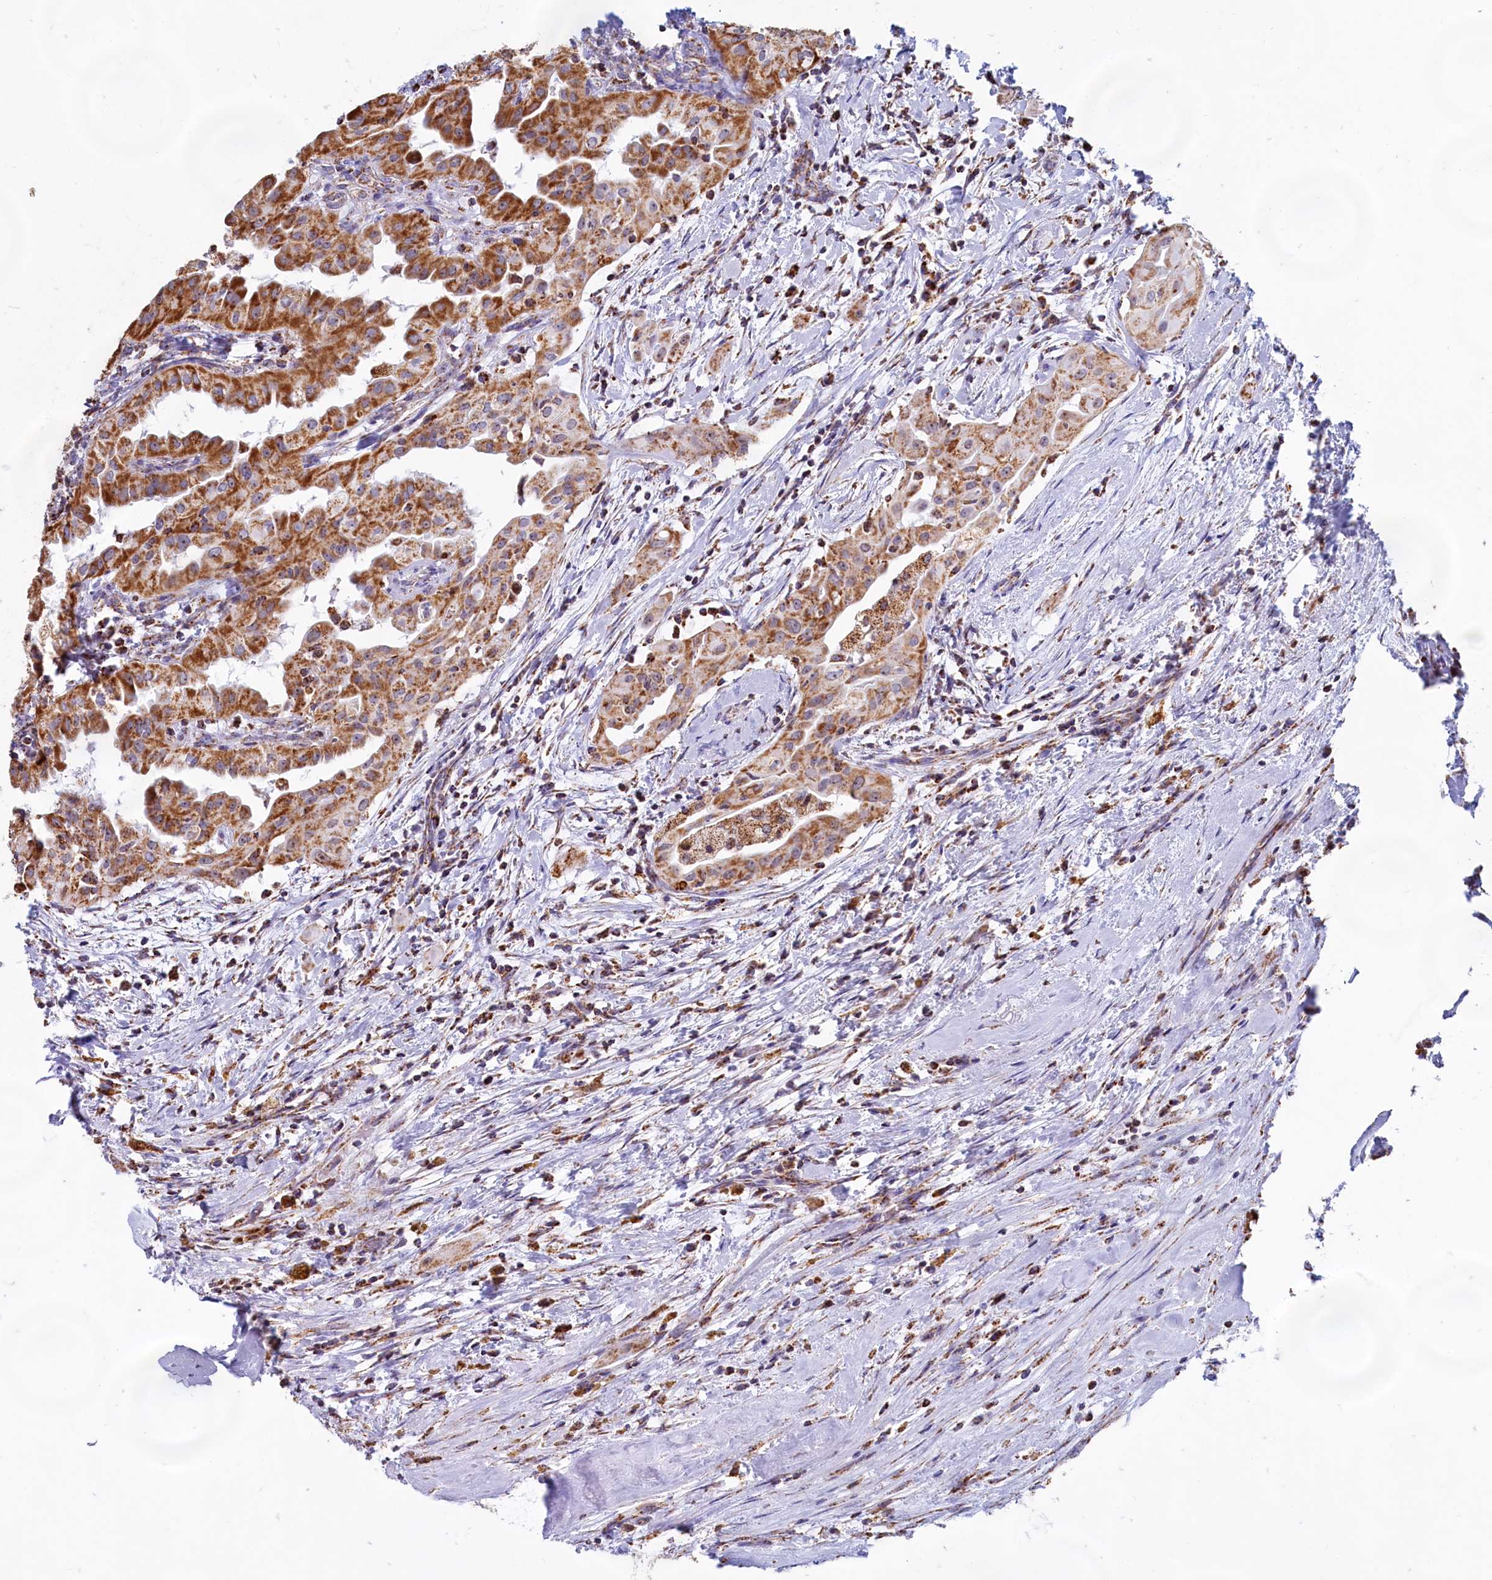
{"staining": {"intensity": "moderate", "quantity": ">75%", "location": "cytoplasmic/membranous"}, "tissue": "thyroid cancer", "cell_type": "Tumor cells", "image_type": "cancer", "snomed": [{"axis": "morphology", "description": "Papillary adenocarcinoma, NOS"}, {"axis": "topography", "description": "Thyroid gland"}], "caption": "Protein expression analysis of thyroid cancer shows moderate cytoplasmic/membranous expression in about >75% of tumor cells.", "gene": "C1D", "patient": {"sex": "female", "age": 59}}